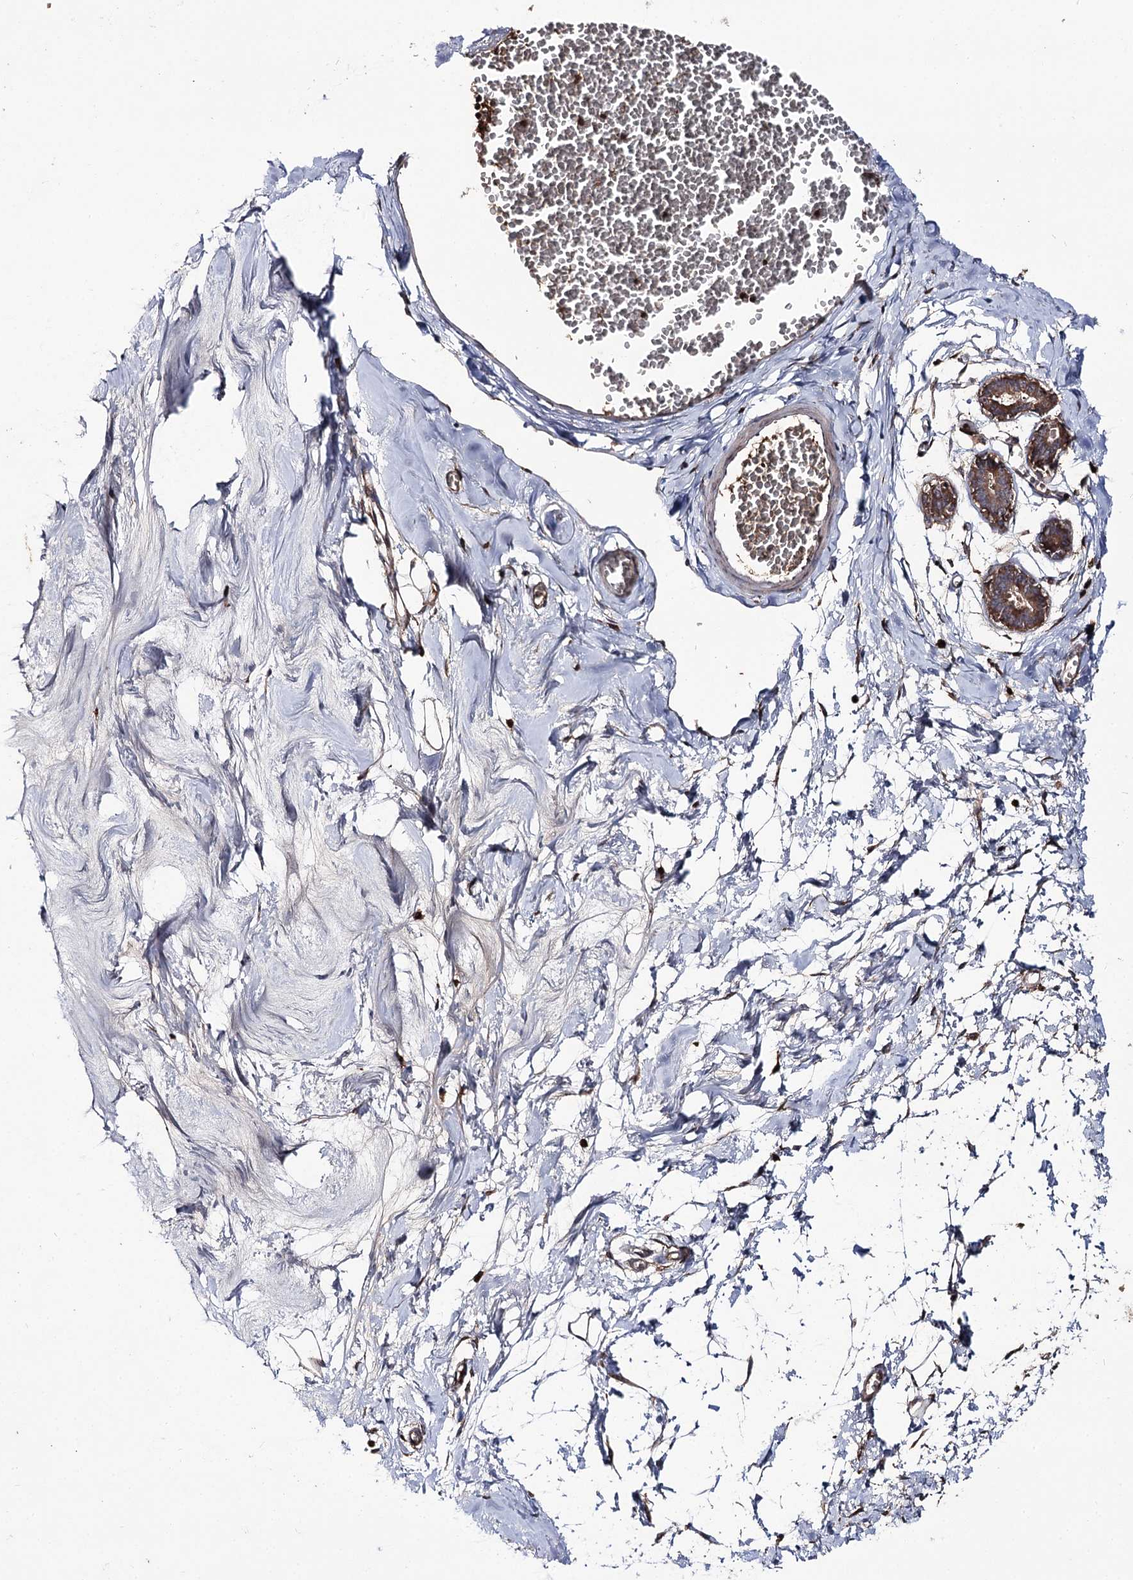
{"staining": {"intensity": "negative", "quantity": "none", "location": "none"}, "tissue": "breast", "cell_type": "Adipocytes", "image_type": "normal", "snomed": [{"axis": "morphology", "description": "Normal tissue, NOS"}, {"axis": "topography", "description": "Breast"}], "caption": "A high-resolution micrograph shows IHC staining of benign breast, which reveals no significant positivity in adipocytes.", "gene": "FAM53B", "patient": {"sex": "female", "age": 27}}